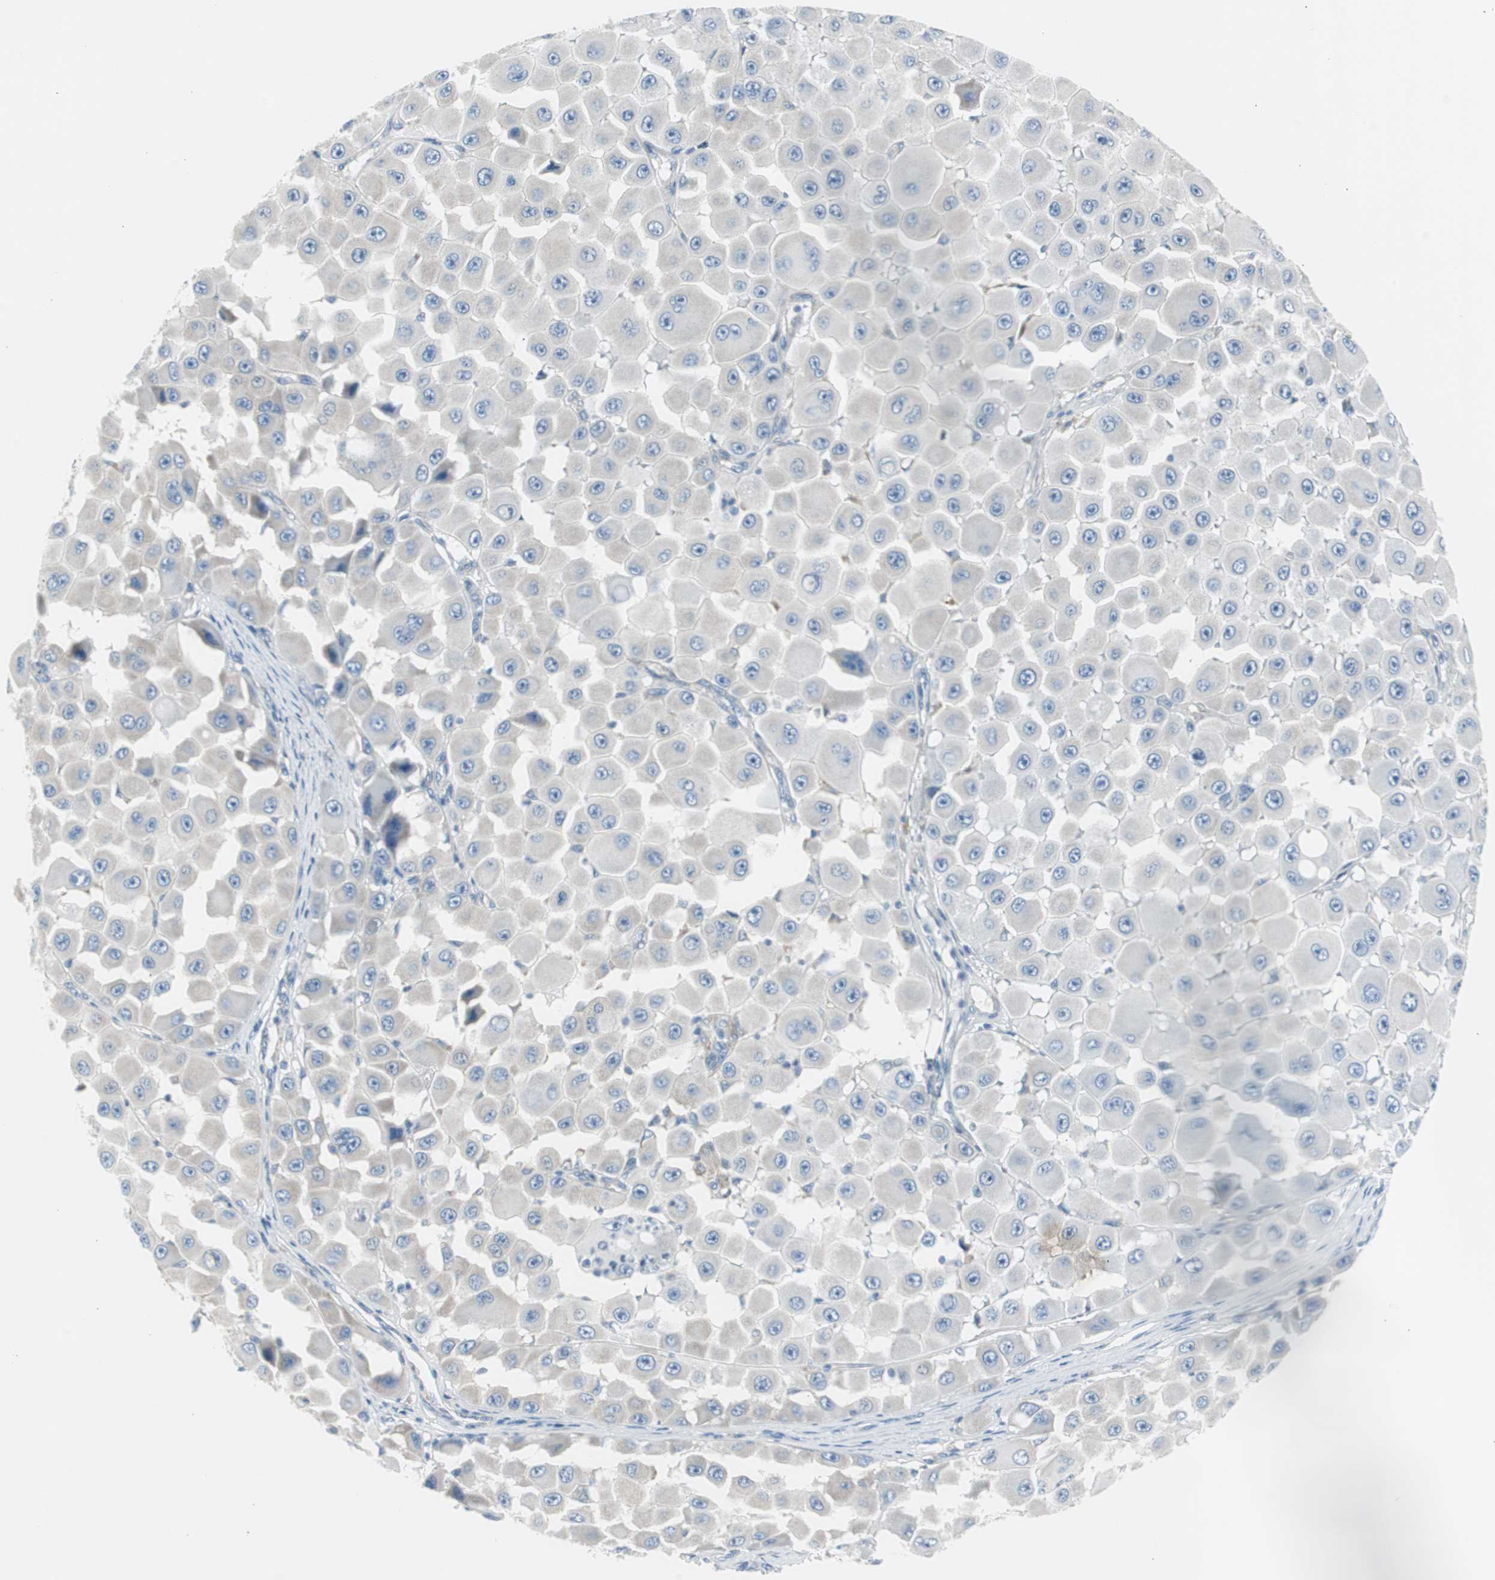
{"staining": {"intensity": "negative", "quantity": "none", "location": "none"}, "tissue": "melanoma", "cell_type": "Tumor cells", "image_type": "cancer", "snomed": [{"axis": "morphology", "description": "Malignant melanoma, NOS"}, {"axis": "topography", "description": "Skin"}], "caption": "There is no significant expression in tumor cells of malignant melanoma. (Brightfield microscopy of DAB IHC at high magnification).", "gene": "RPS12", "patient": {"sex": "female", "age": 81}}